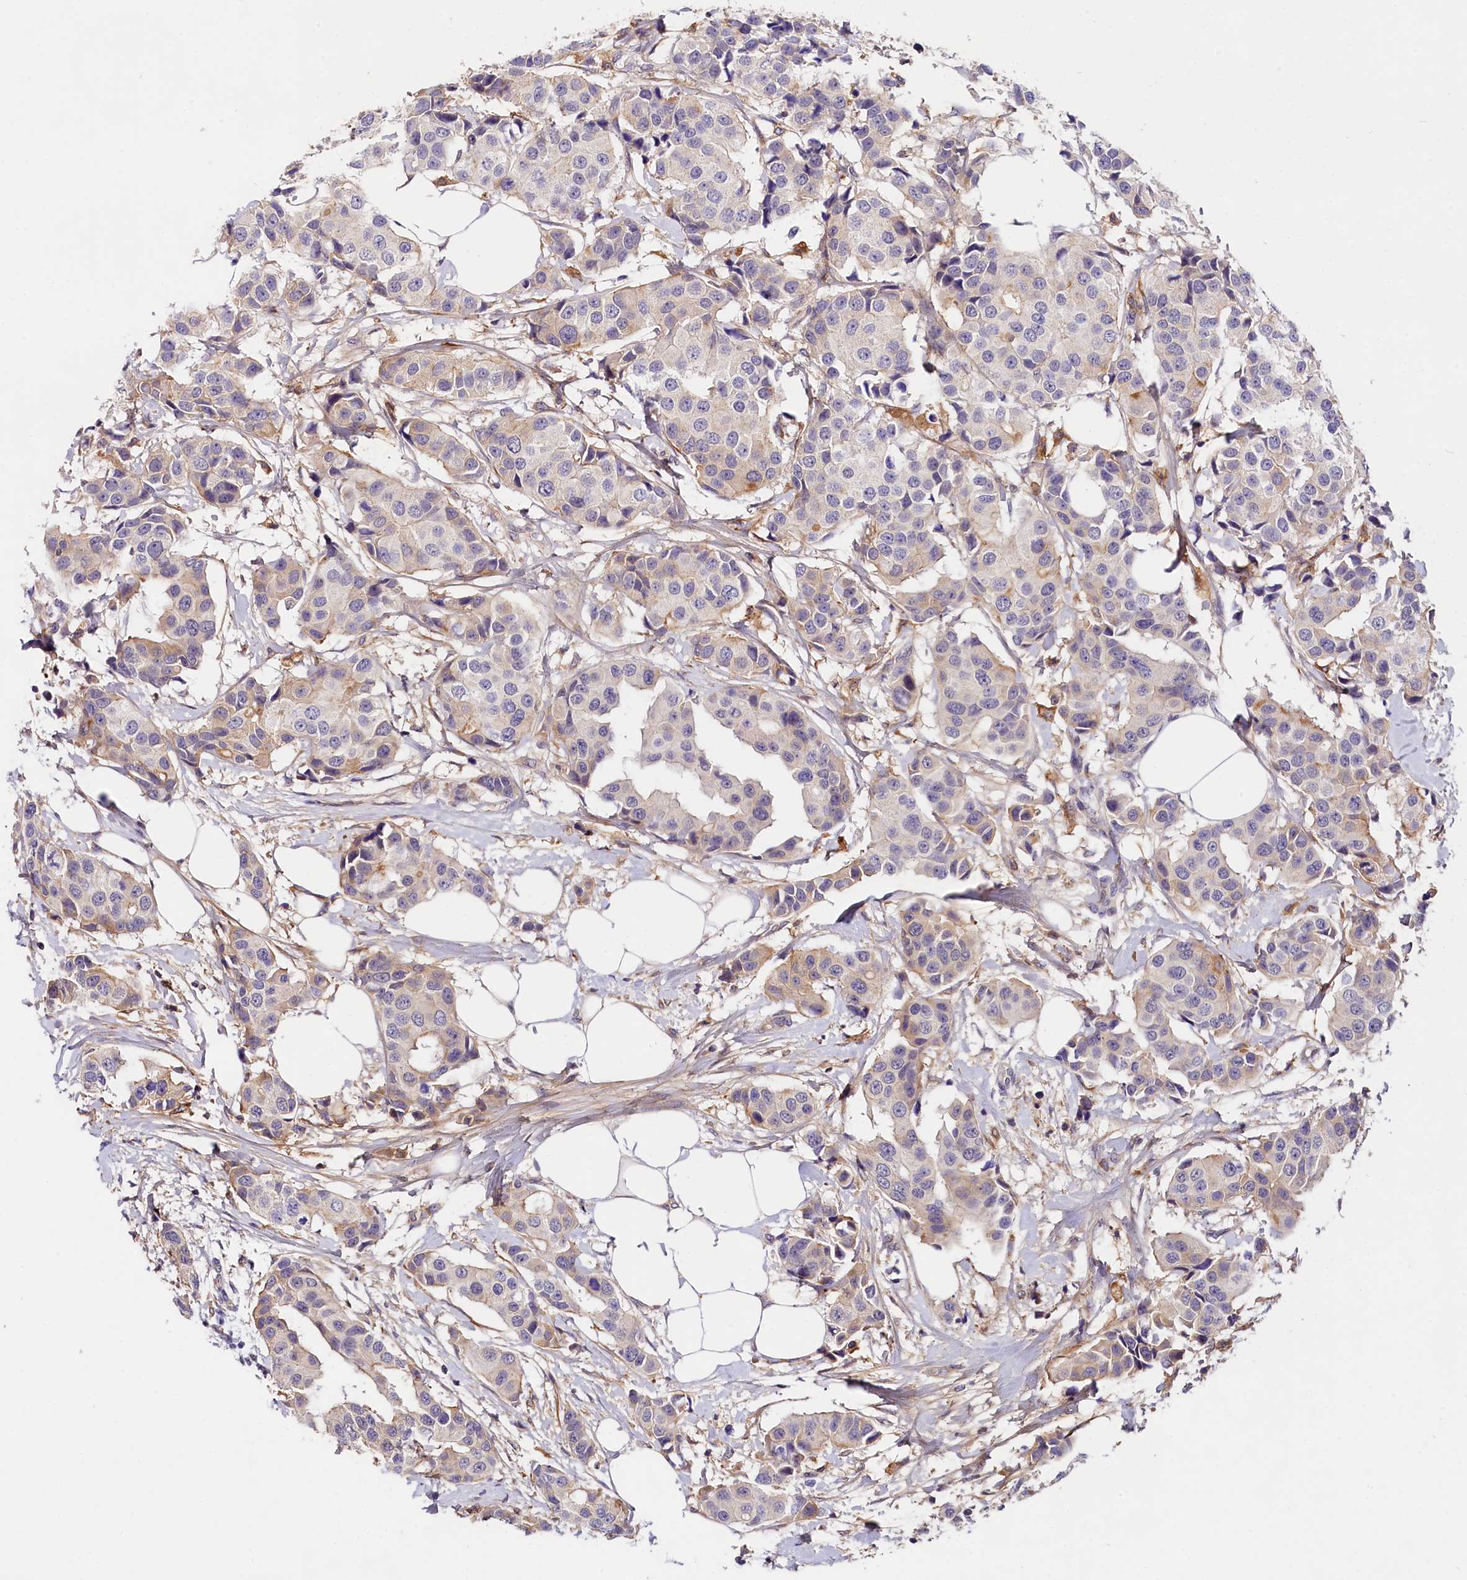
{"staining": {"intensity": "negative", "quantity": "none", "location": "none"}, "tissue": "breast cancer", "cell_type": "Tumor cells", "image_type": "cancer", "snomed": [{"axis": "morphology", "description": "Normal tissue, NOS"}, {"axis": "morphology", "description": "Duct carcinoma"}, {"axis": "topography", "description": "Breast"}], "caption": "High magnification brightfield microscopy of breast cancer (invasive ductal carcinoma) stained with DAB (brown) and counterstained with hematoxylin (blue): tumor cells show no significant staining. The staining was performed using DAB (3,3'-diaminobenzidine) to visualize the protein expression in brown, while the nuclei were stained in blue with hematoxylin (Magnification: 20x).", "gene": "OAS3", "patient": {"sex": "female", "age": 39}}